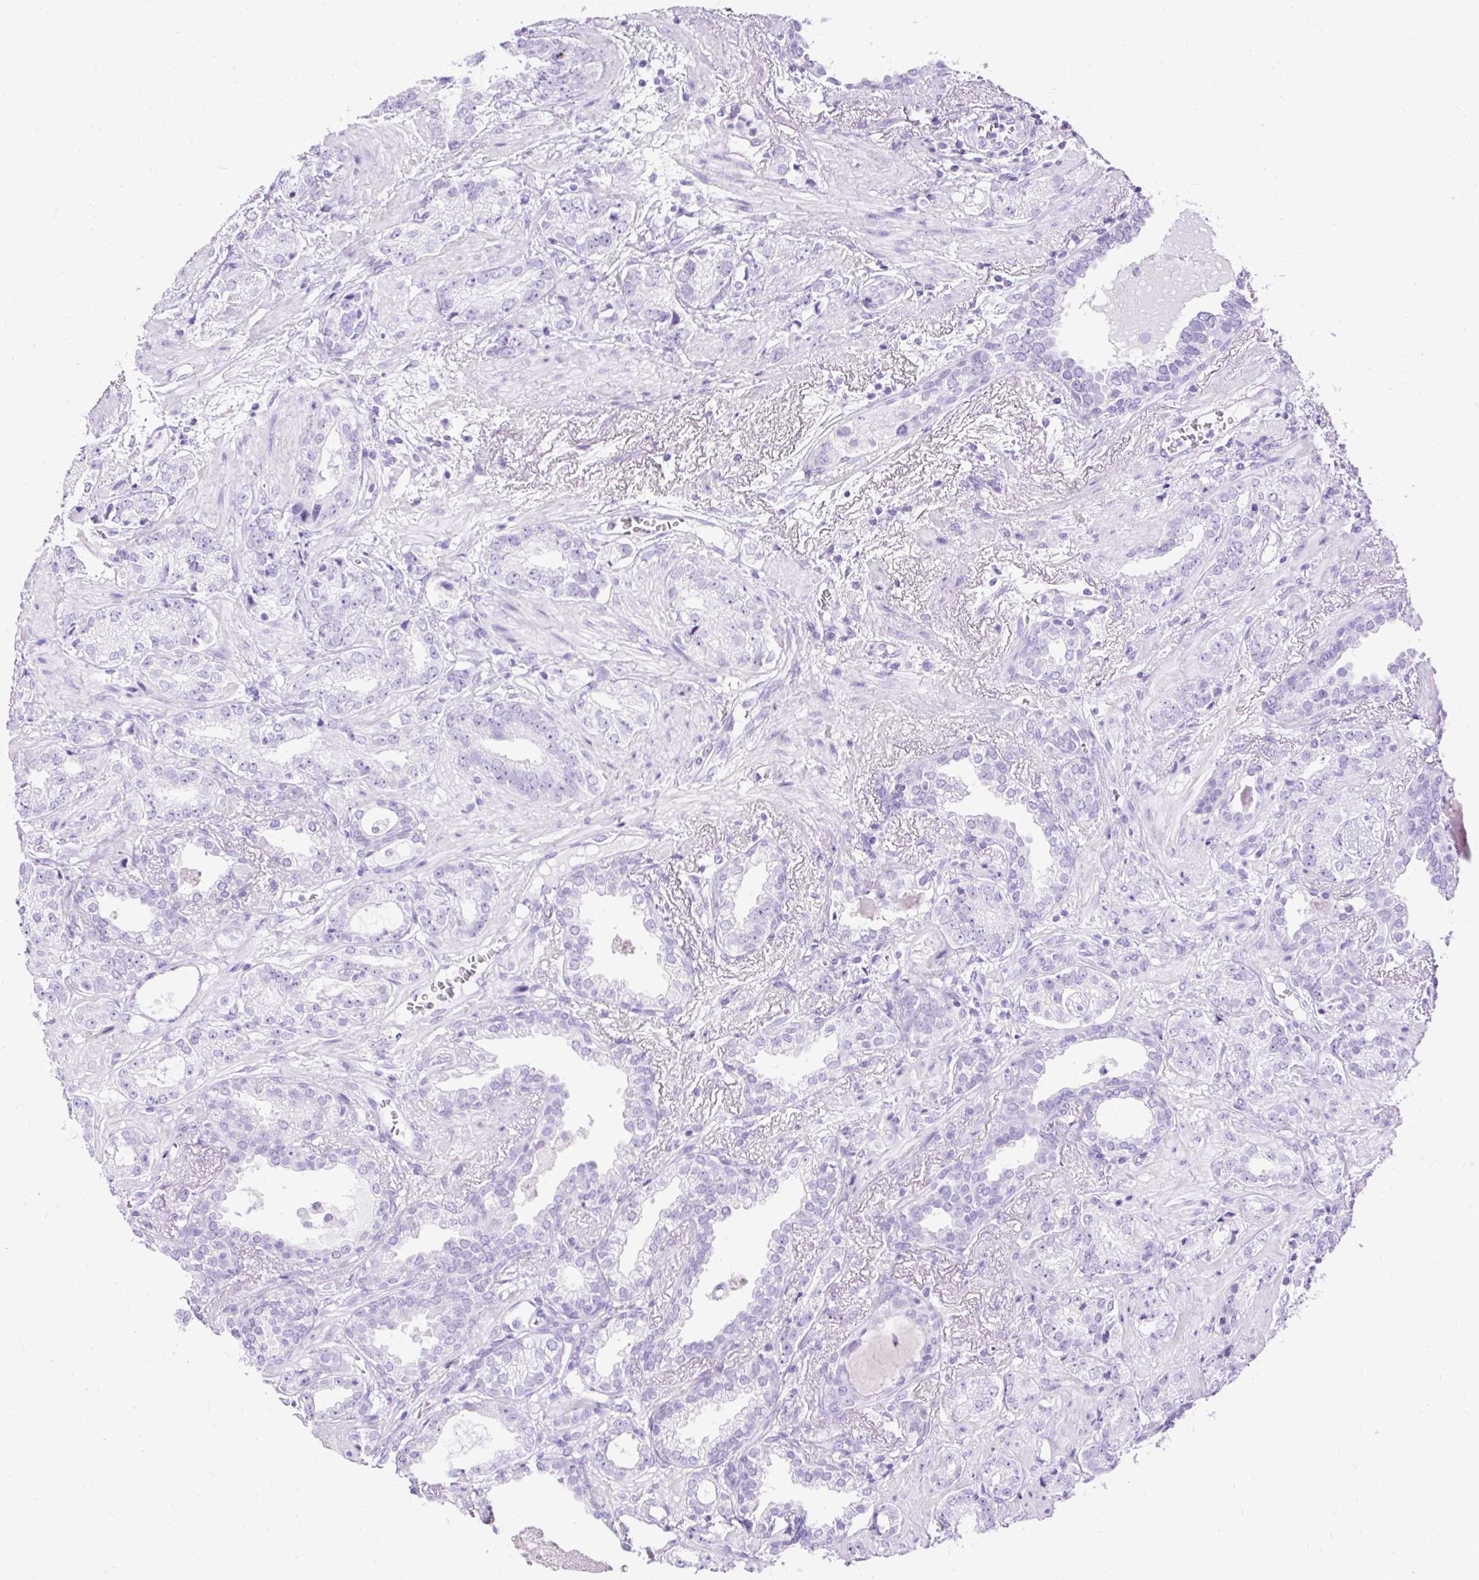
{"staining": {"intensity": "negative", "quantity": "none", "location": "none"}, "tissue": "prostate cancer", "cell_type": "Tumor cells", "image_type": "cancer", "snomed": [{"axis": "morphology", "description": "Adenocarcinoma, High grade"}, {"axis": "topography", "description": "Prostate"}], "caption": "Tumor cells show no significant protein positivity in prostate cancer.", "gene": "HEY1", "patient": {"sex": "male", "age": 71}}